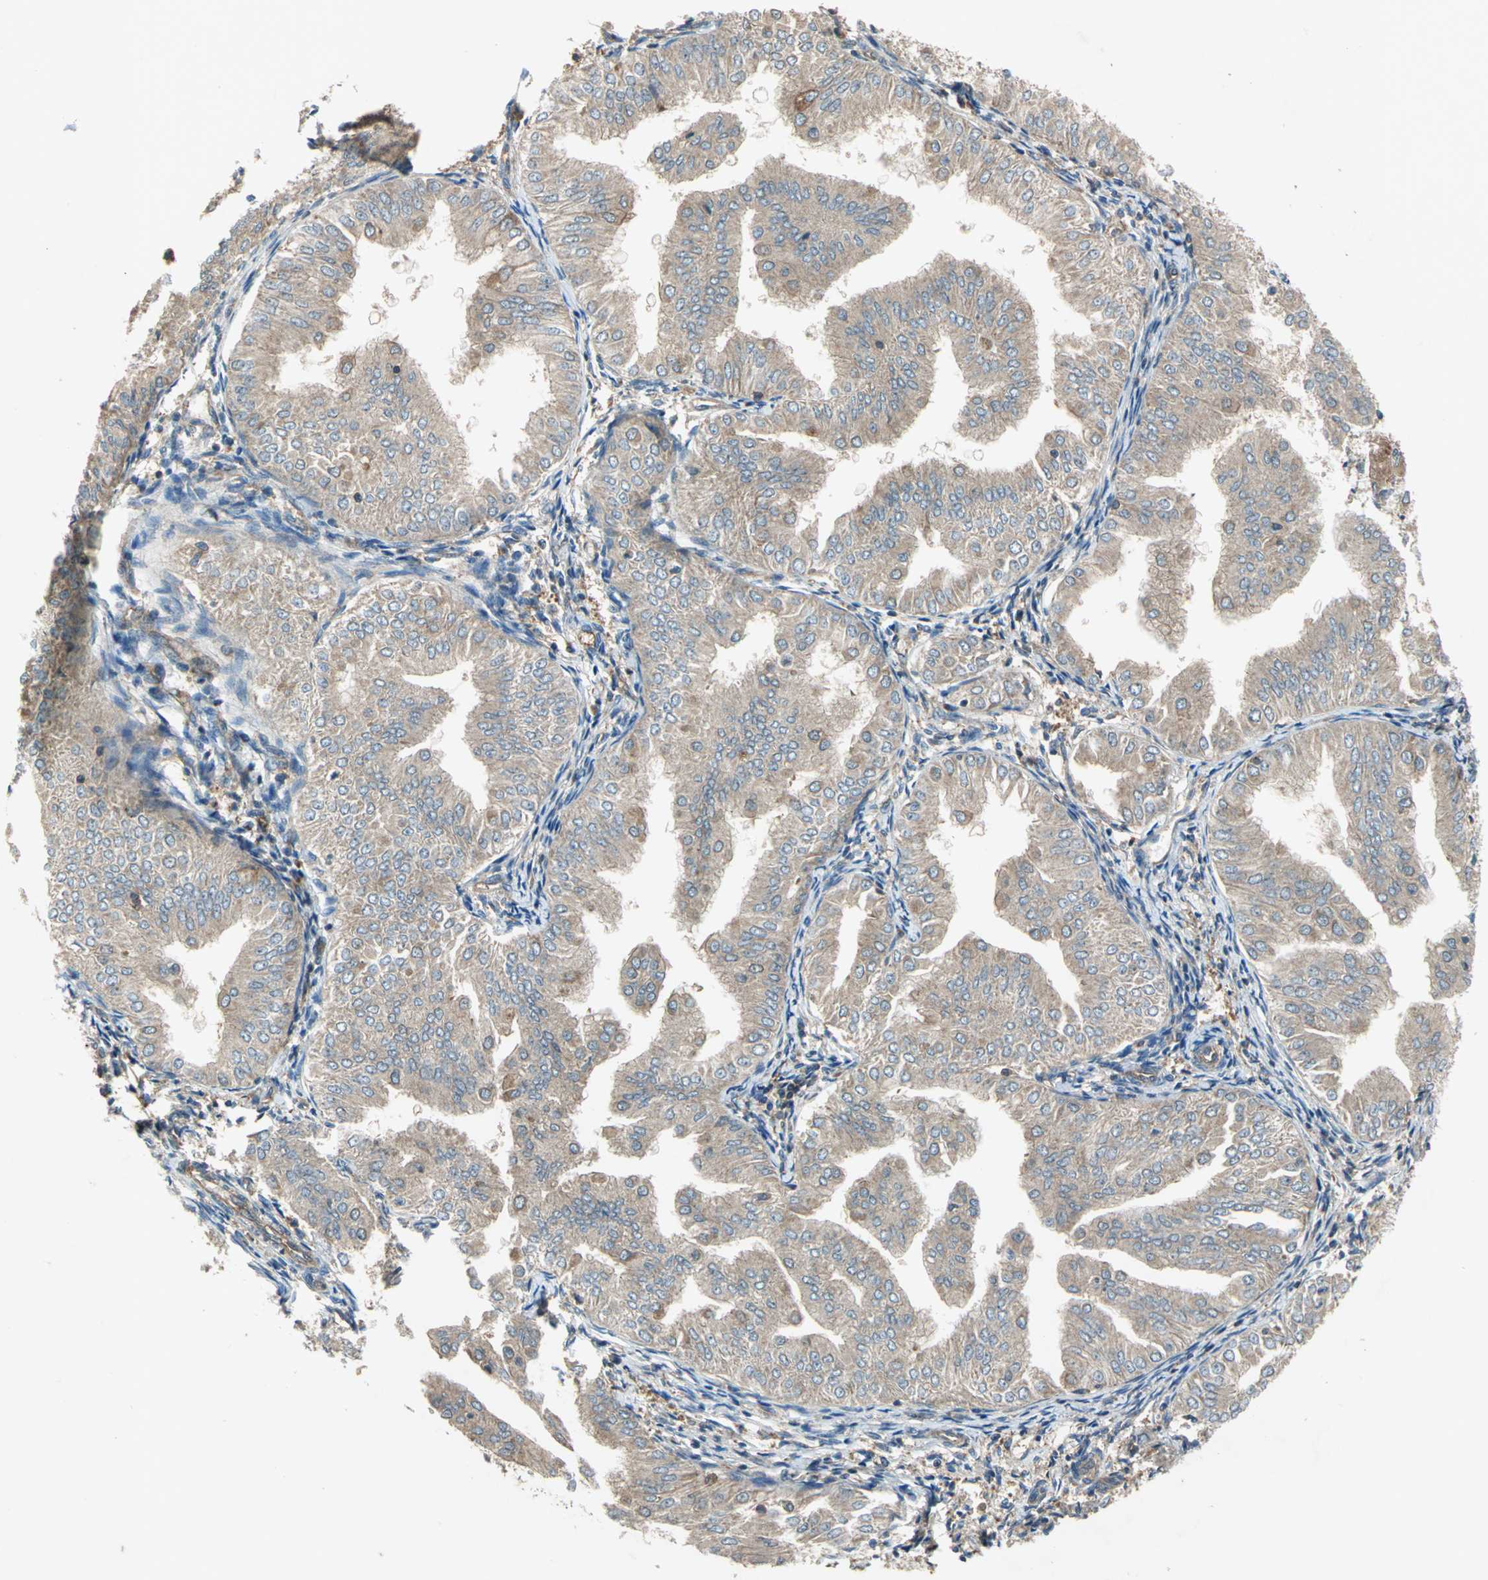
{"staining": {"intensity": "weak", "quantity": ">75%", "location": "cytoplasmic/membranous"}, "tissue": "endometrial cancer", "cell_type": "Tumor cells", "image_type": "cancer", "snomed": [{"axis": "morphology", "description": "Adenocarcinoma, NOS"}, {"axis": "topography", "description": "Endometrium"}], "caption": "The photomicrograph displays a brown stain indicating the presence of a protein in the cytoplasmic/membranous of tumor cells in adenocarcinoma (endometrial).", "gene": "EMCN", "patient": {"sex": "female", "age": 53}}